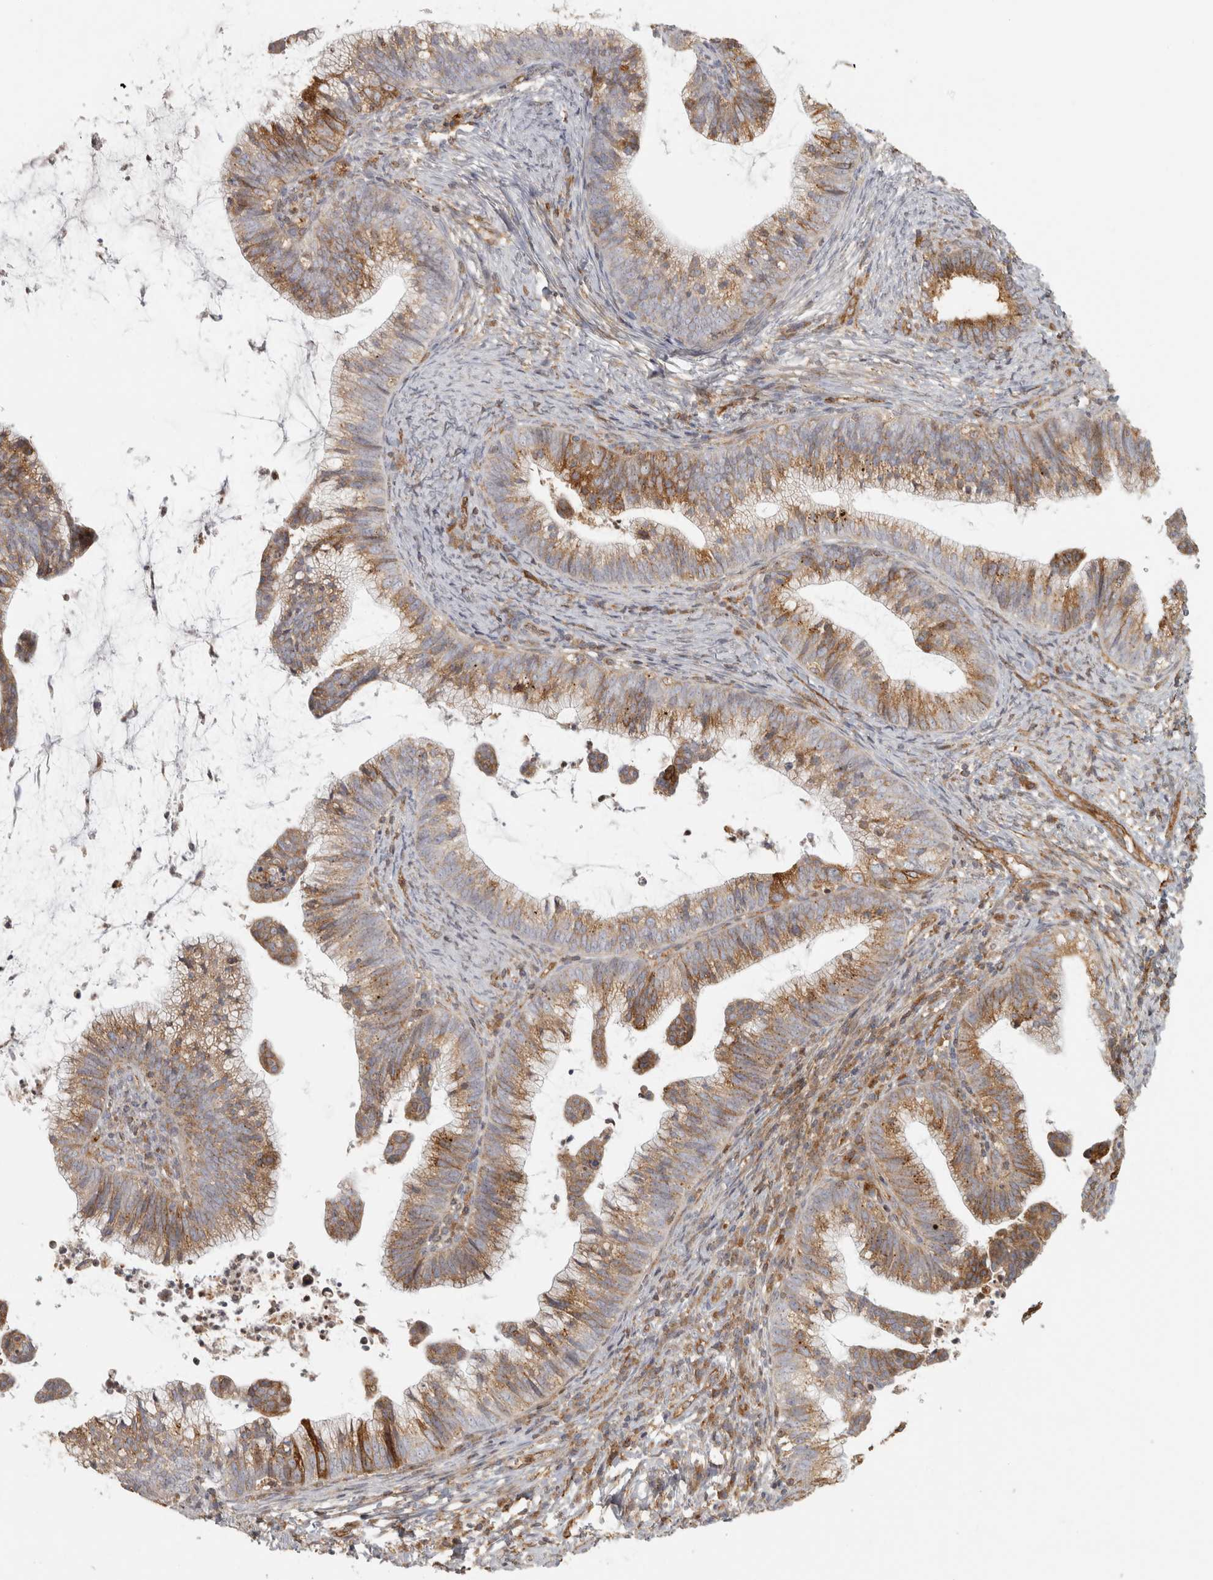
{"staining": {"intensity": "moderate", "quantity": ">75%", "location": "cytoplasmic/membranous"}, "tissue": "cervical cancer", "cell_type": "Tumor cells", "image_type": "cancer", "snomed": [{"axis": "morphology", "description": "Adenocarcinoma, NOS"}, {"axis": "topography", "description": "Cervix"}], "caption": "Tumor cells exhibit moderate cytoplasmic/membranous staining in about >75% of cells in adenocarcinoma (cervical). (DAB (3,3'-diaminobenzidine) IHC with brightfield microscopy, high magnification).", "gene": "HLA-E", "patient": {"sex": "female", "age": 36}}